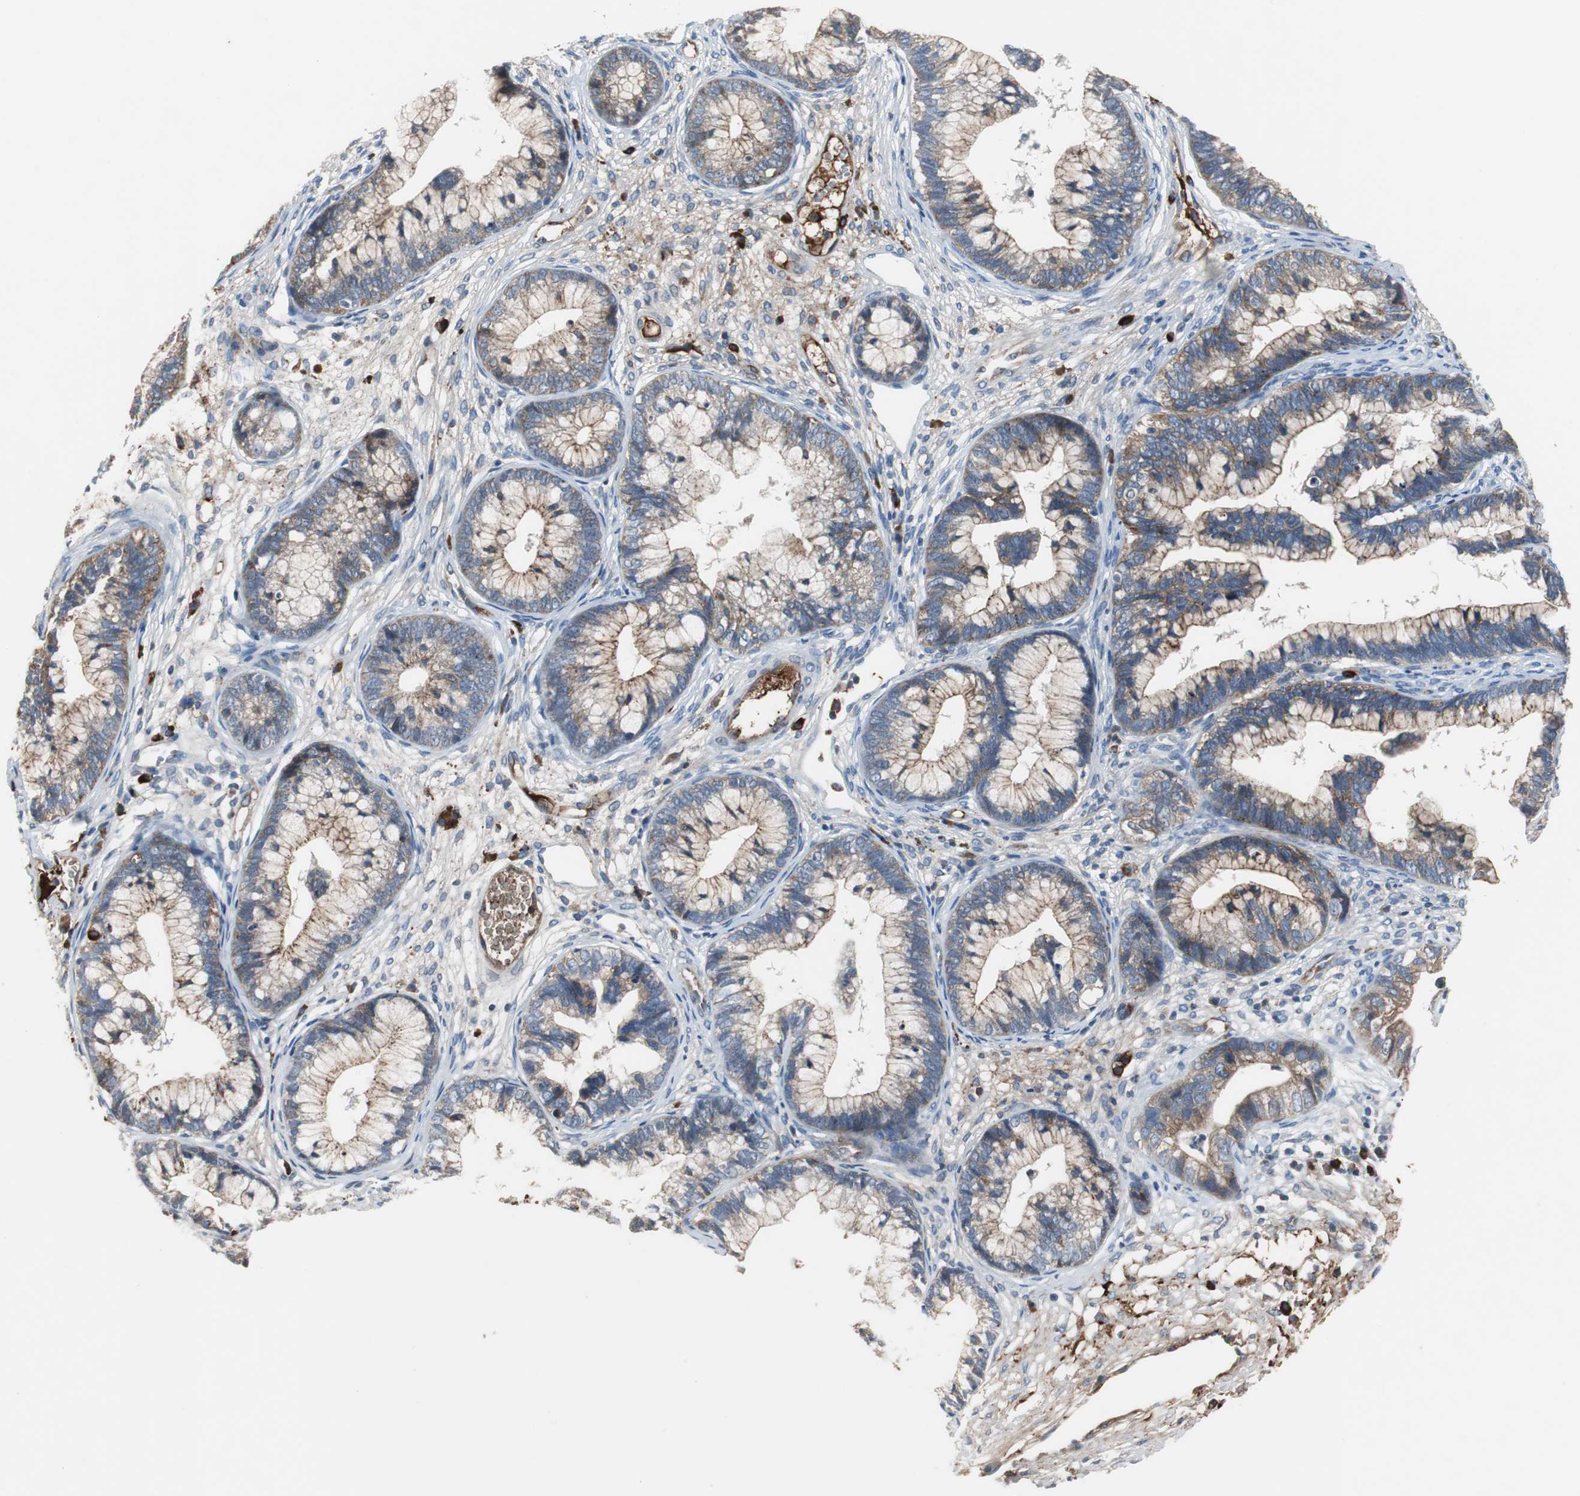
{"staining": {"intensity": "moderate", "quantity": "25%-75%", "location": "cytoplasmic/membranous"}, "tissue": "cervical cancer", "cell_type": "Tumor cells", "image_type": "cancer", "snomed": [{"axis": "morphology", "description": "Adenocarcinoma, NOS"}, {"axis": "topography", "description": "Cervix"}], "caption": "Cervical cancer stained with a protein marker demonstrates moderate staining in tumor cells.", "gene": "SORT1", "patient": {"sex": "female", "age": 44}}